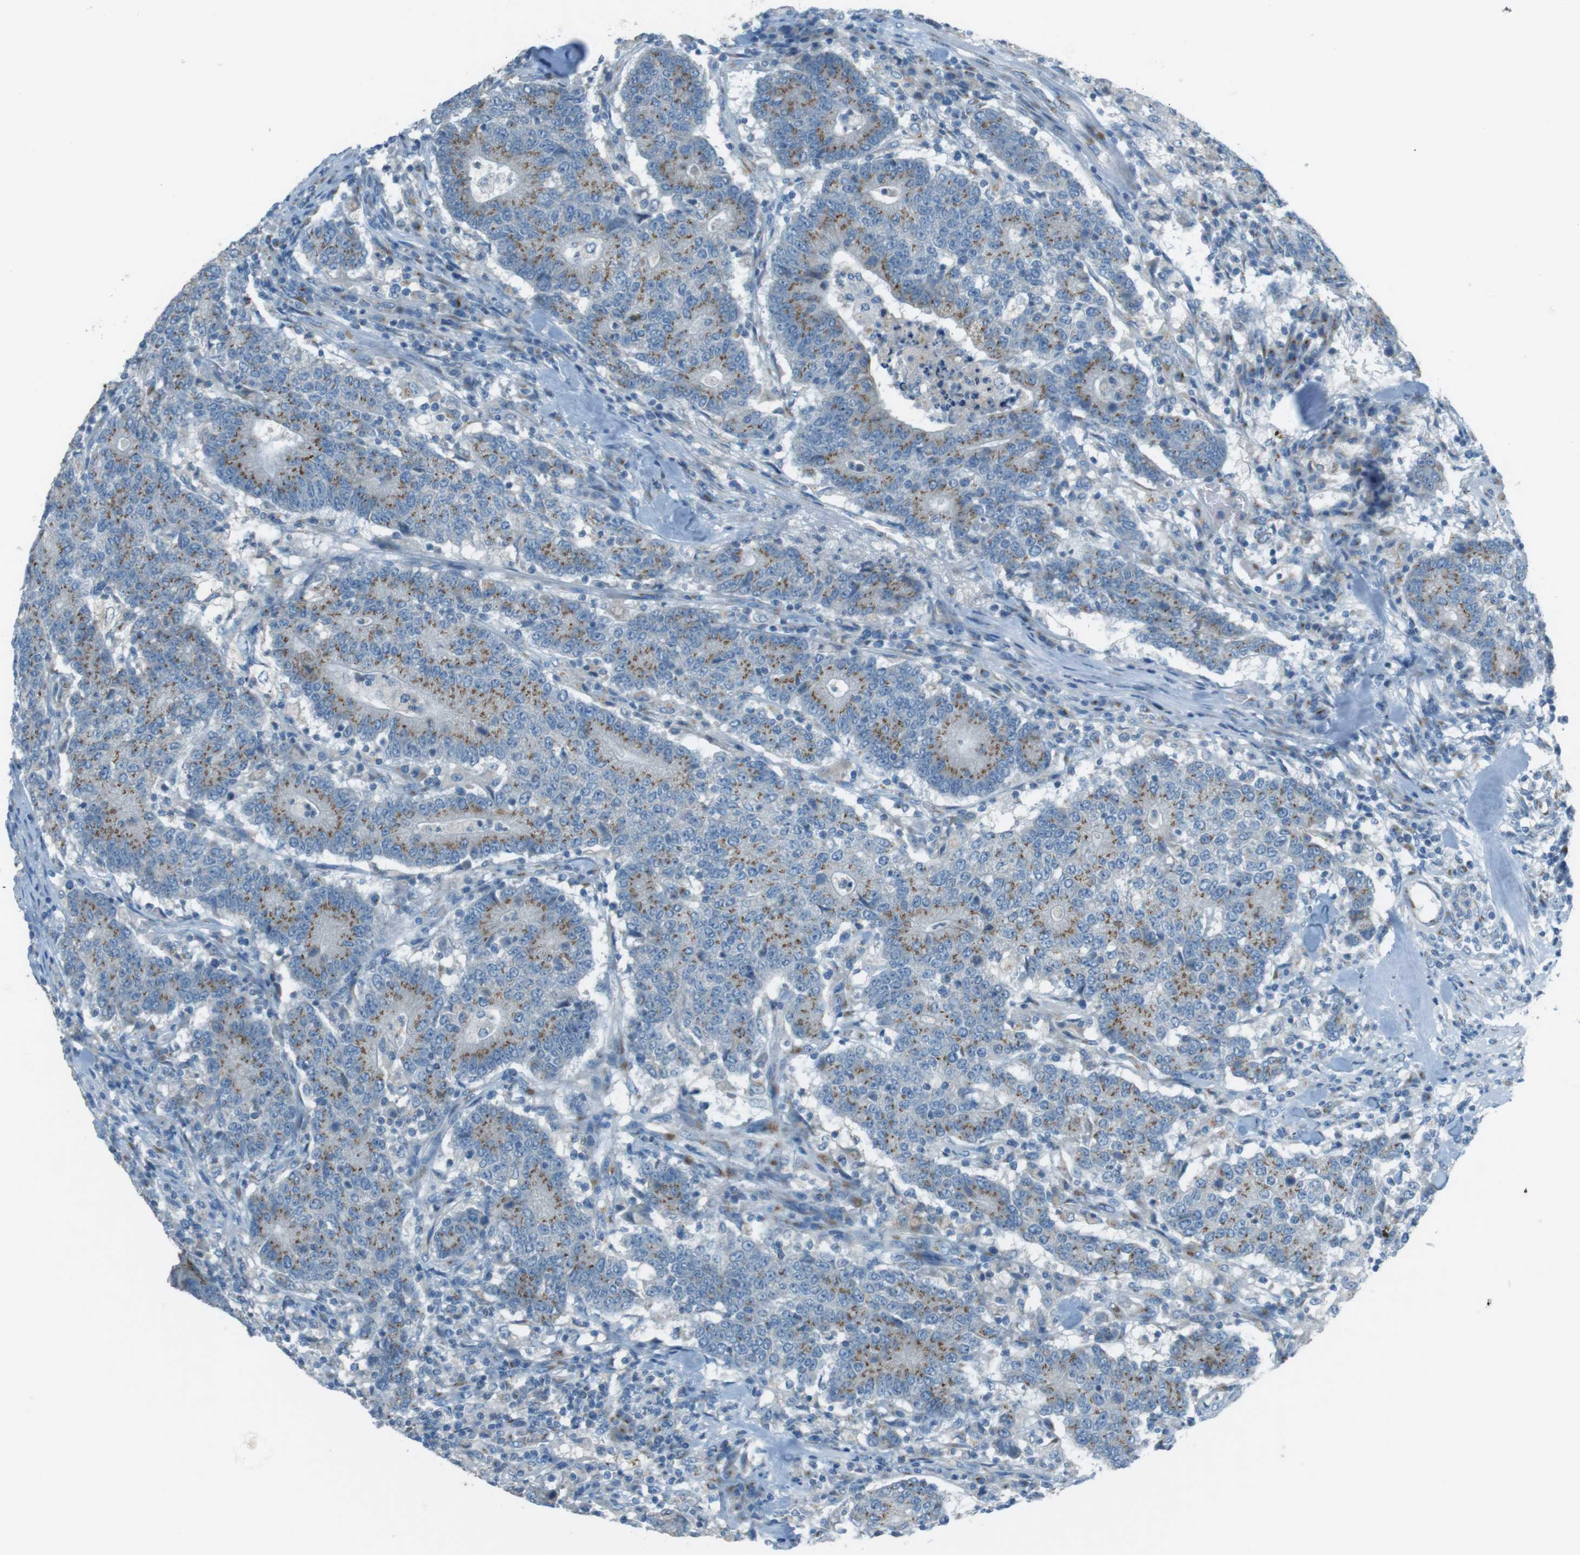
{"staining": {"intensity": "moderate", "quantity": "25%-75%", "location": "cytoplasmic/membranous"}, "tissue": "colorectal cancer", "cell_type": "Tumor cells", "image_type": "cancer", "snomed": [{"axis": "morphology", "description": "Normal tissue, NOS"}, {"axis": "morphology", "description": "Adenocarcinoma, NOS"}, {"axis": "topography", "description": "Colon"}], "caption": "DAB immunohistochemical staining of colorectal adenocarcinoma exhibits moderate cytoplasmic/membranous protein expression in approximately 25%-75% of tumor cells.", "gene": "TXNDC15", "patient": {"sex": "female", "age": 75}}